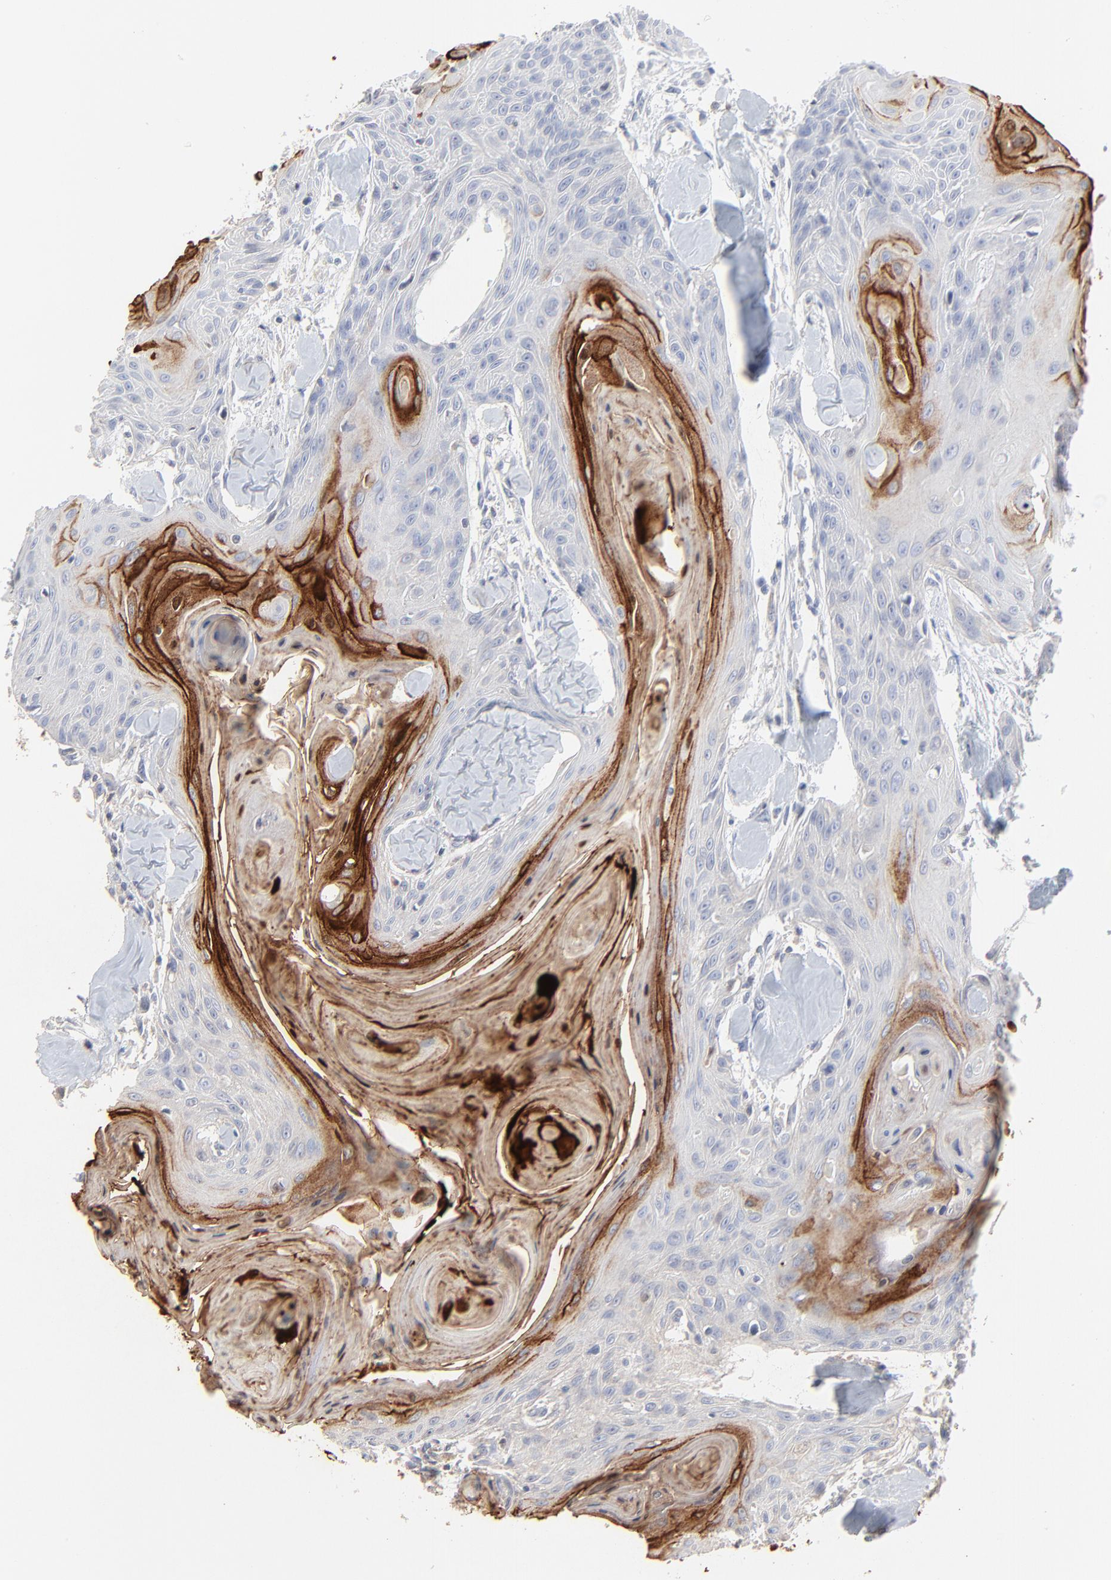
{"staining": {"intensity": "moderate", "quantity": "<25%", "location": "cytoplasmic/membranous"}, "tissue": "head and neck cancer", "cell_type": "Tumor cells", "image_type": "cancer", "snomed": [{"axis": "morphology", "description": "Squamous cell carcinoma, NOS"}, {"axis": "morphology", "description": "Squamous cell carcinoma, metastatic, NOS"}, {"axis": "topography", "description": "Lymph node"}, {"axis": "topography", "description": "Salivary gland"}, {"axis": "topography", "description": "Head-Neck"}], "caption": "Human head and neck metastatic squamous cell carcinoma stained with a protein marker exhibits moderate staining in tumor cells.", "gene": "LCN2", "patient": {"sex": "female", "age": 74}}